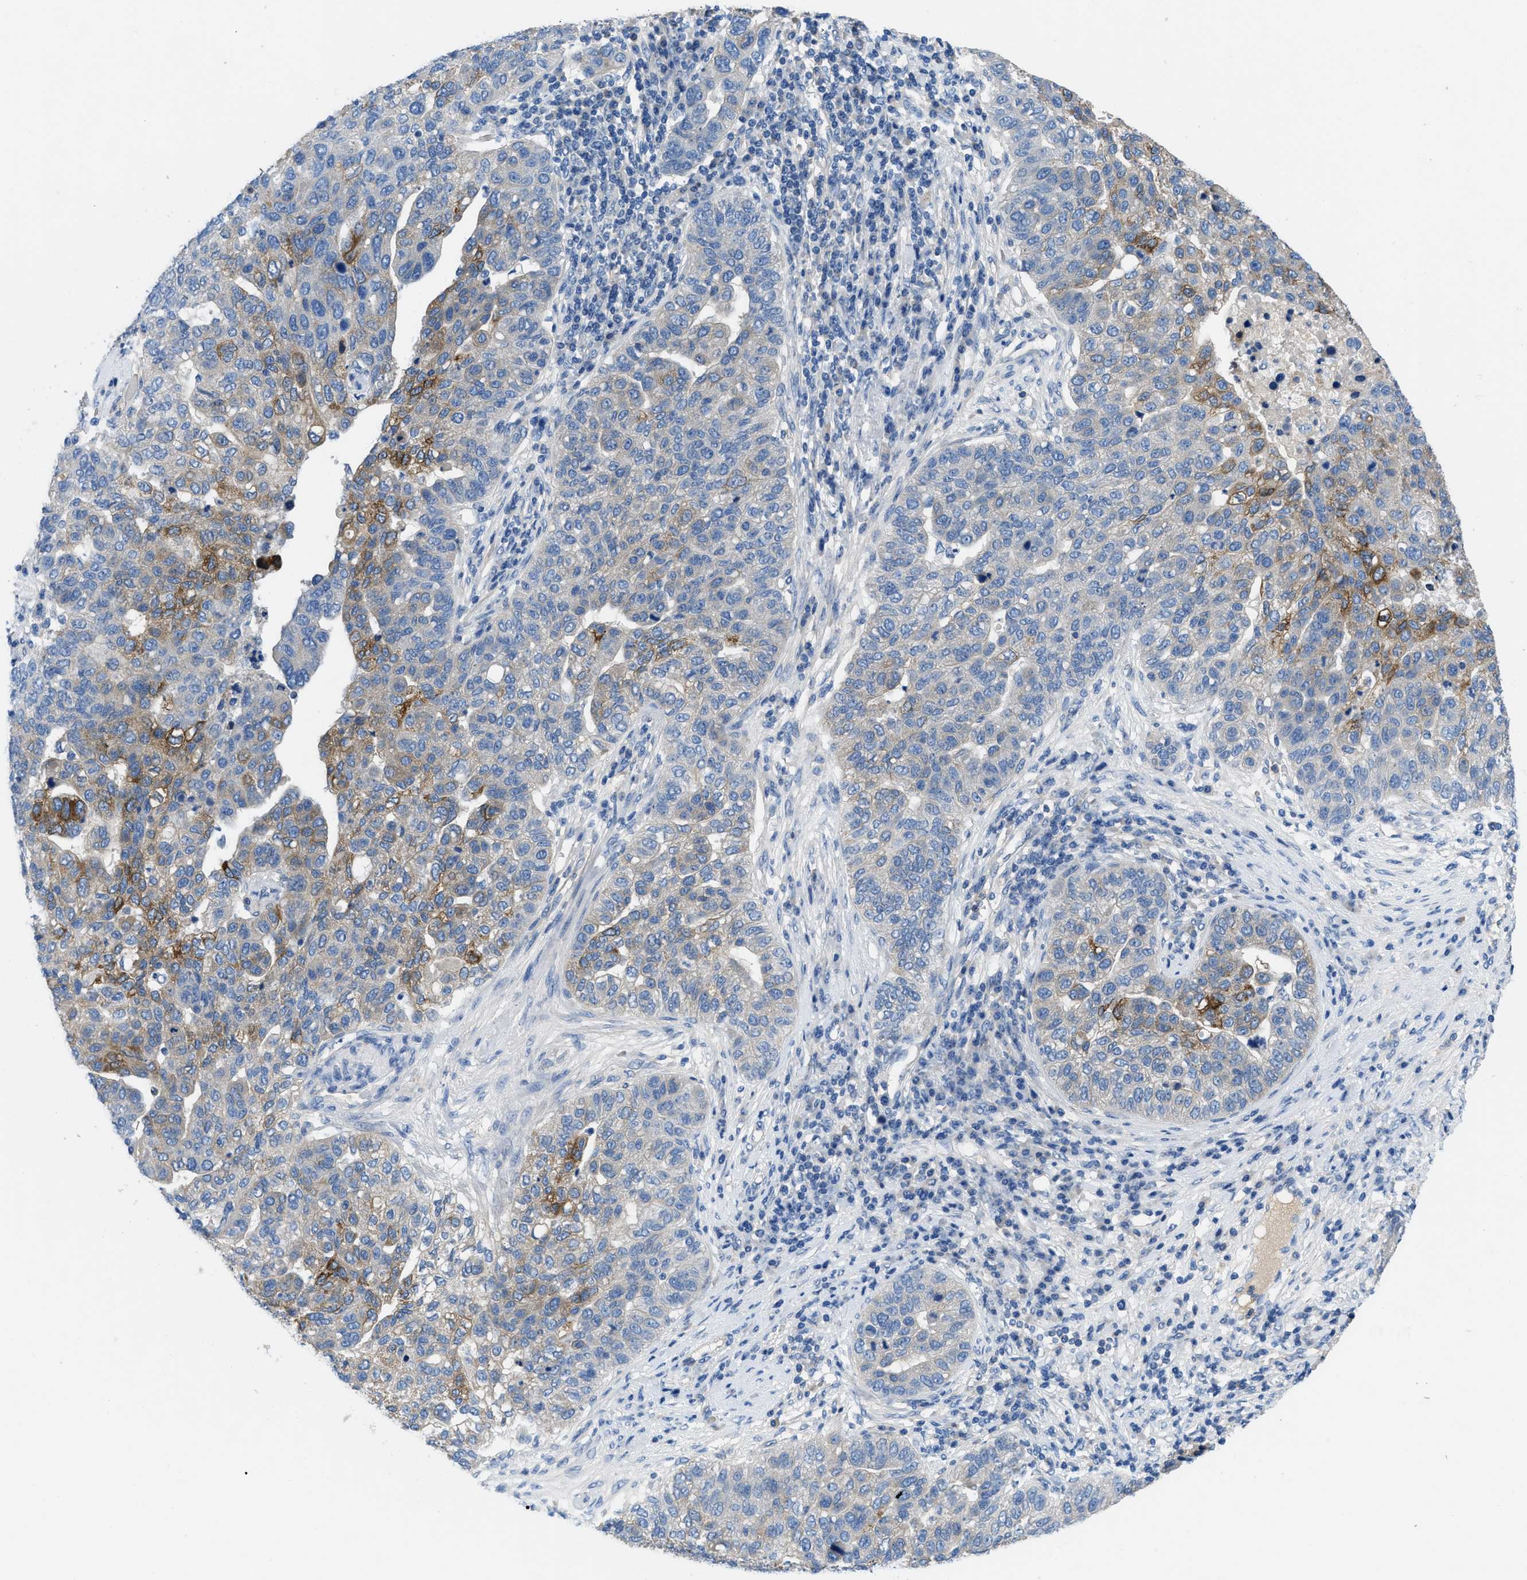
{"staining": {"intensity": "moderate", "quantity": "25%-75%", "location": "cytoplasmic/membranous"}, "tissue": "pancreatic cancer", "cell_type": "Tumor cells", "image_type": "cancer", "snomed": [{"axis": "morphology", "description": "Adenocarcinoma, NOS"}, {"axis": "topography", "description": "Pancreas"}], "caption": "Immunohistochemistry (IHC) histopathology image of human pancreatic cancer (adenocarcinoma) stained for a protein (brown), which displays medium levels of moderate cytoplasmic/membranous expression in about 25%-75% of tumor cells.", "gene": "PGR", "patient": {"sex": "female", "age": 61}}